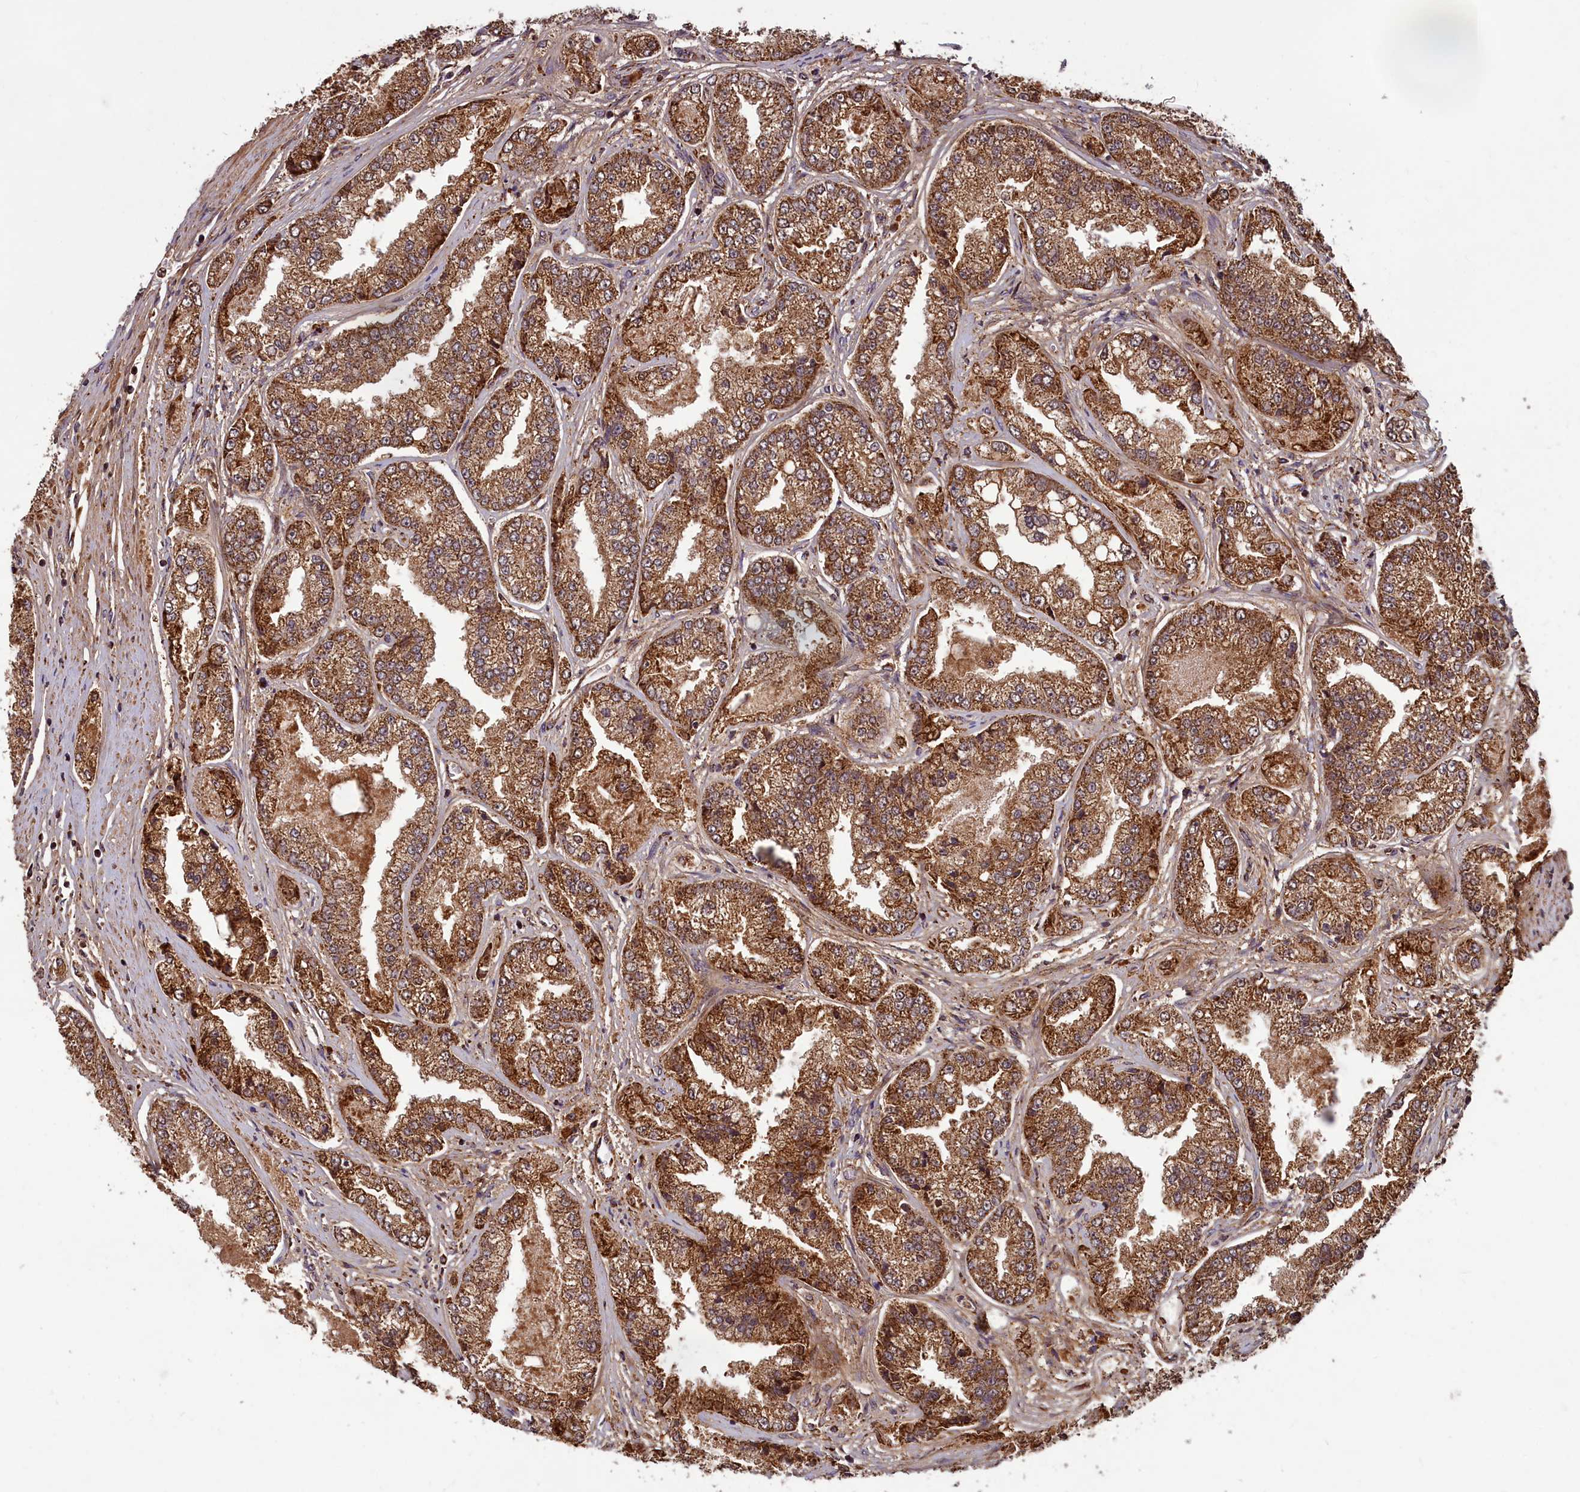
{"staining": {"intensity": "strong", "quantity": ">75%", "location": "cytoplasmic/membranous"}, "tissue": "prostate cancer", "cell_type": "Tumor cells", "image_type": "cancer", "snomed": [{"axis": "morphology", "description": "Adenocarcinoma, High grade"}, {"axis": "topography", "description": "Prostate"}], "caption": "Protein staining by IHC displays strong cytoplasmic/membranous expression in about >75% of tumor cells in prostate cancer.", "gene": "CCDC15", "patient": {"sex": "male", "age": 71}}